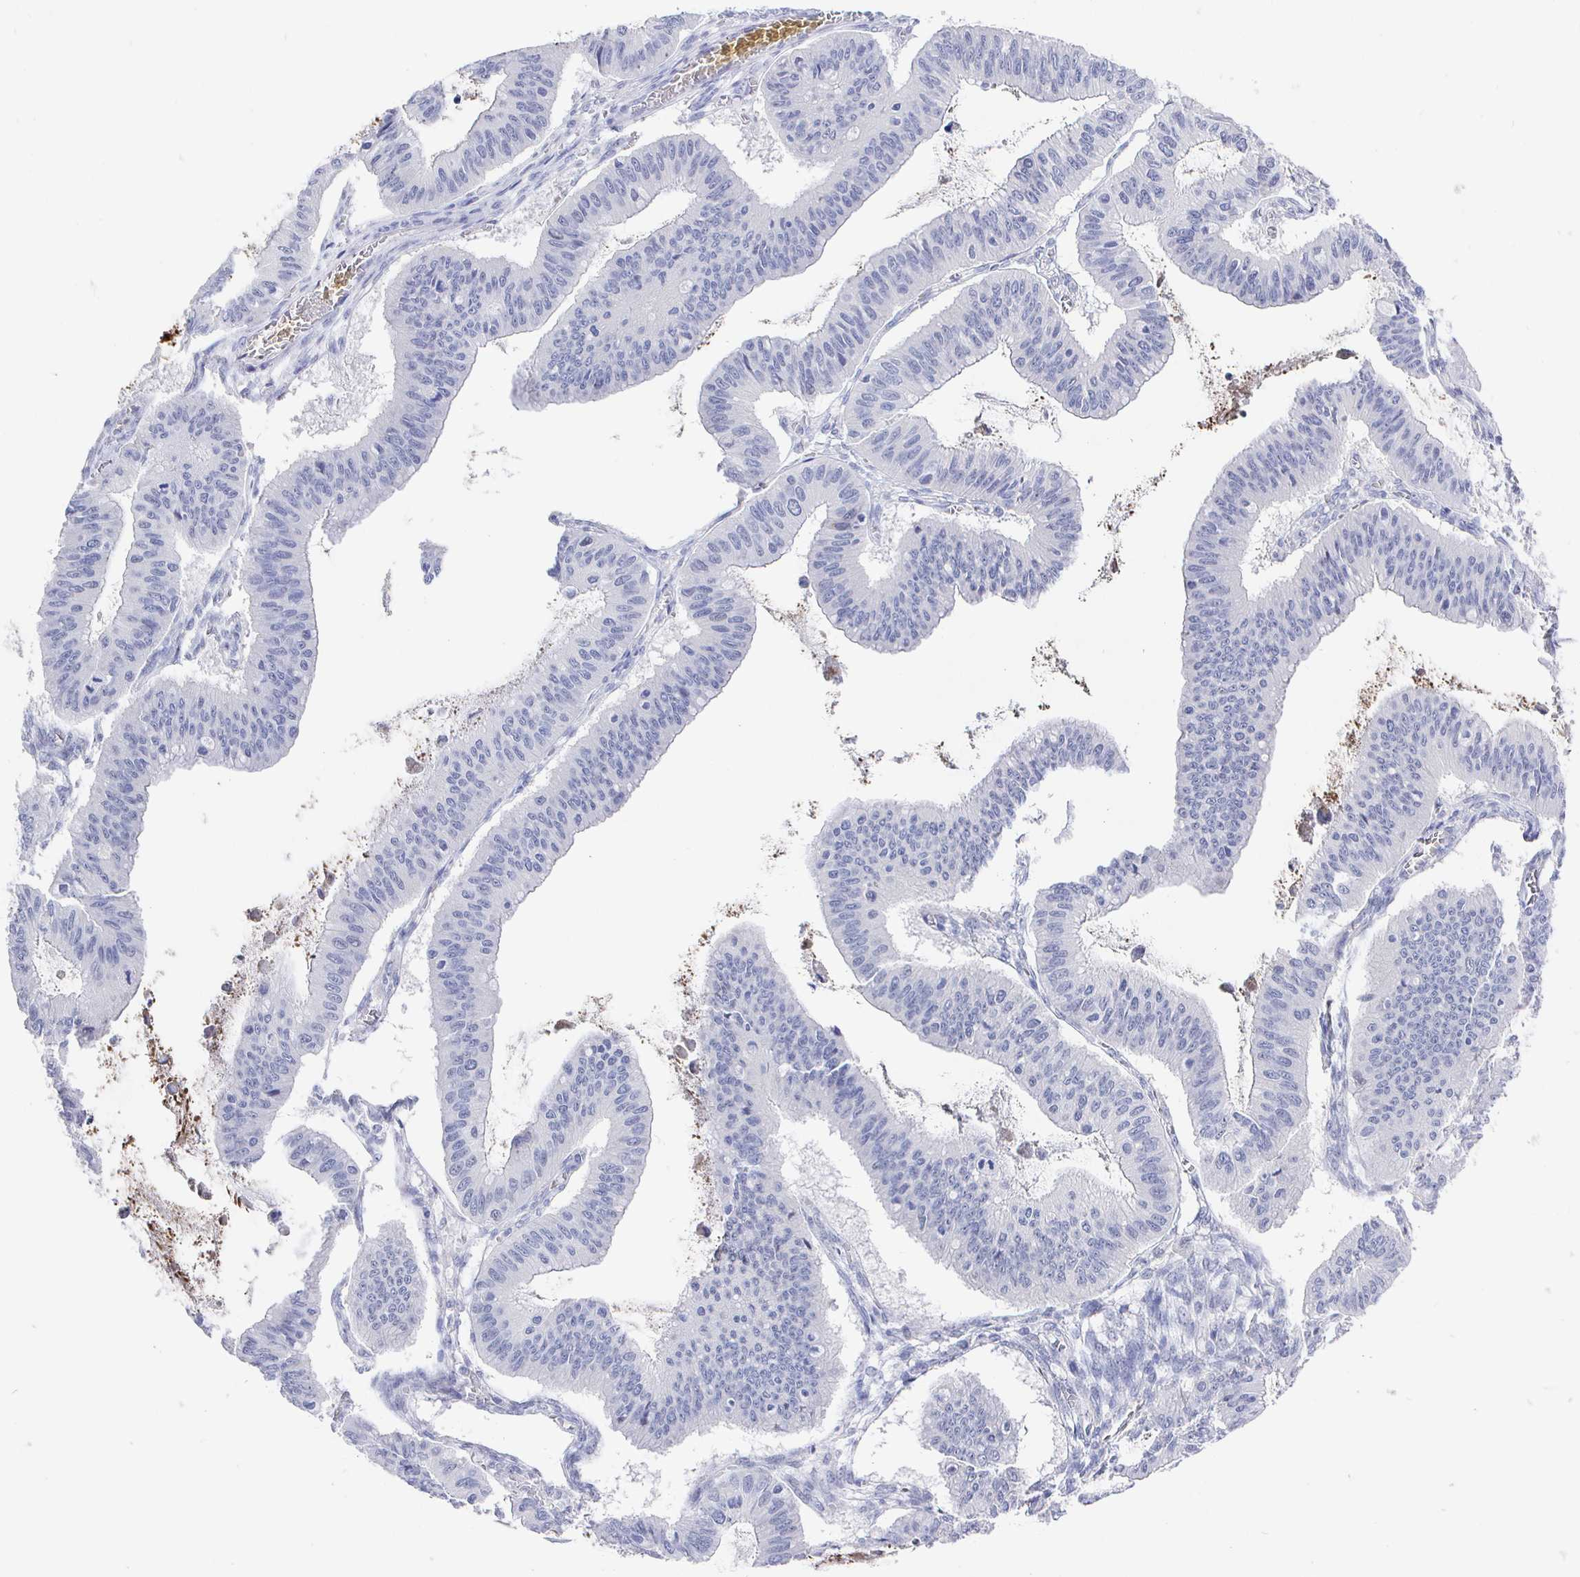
{"staining": {"intensity": "negative", "quantity": "none", "location": "none"}, "tissue": "ovarian cancer", "cell_type": "Tumor cells", "image_type": "cancer", "snomed": [{"axis": "morphology", "description": "Cystadenocarcinoma, mucinous, NOS"}, {"axis": "topography", "description": "Ovary"}], "caption": "A photomicrograph of human ovarian mucinous cystadenocarcinoma is negative for staining in tumor cells.", "gene": "LRRC23", "patient": {"sex": "female", "age": 72}}